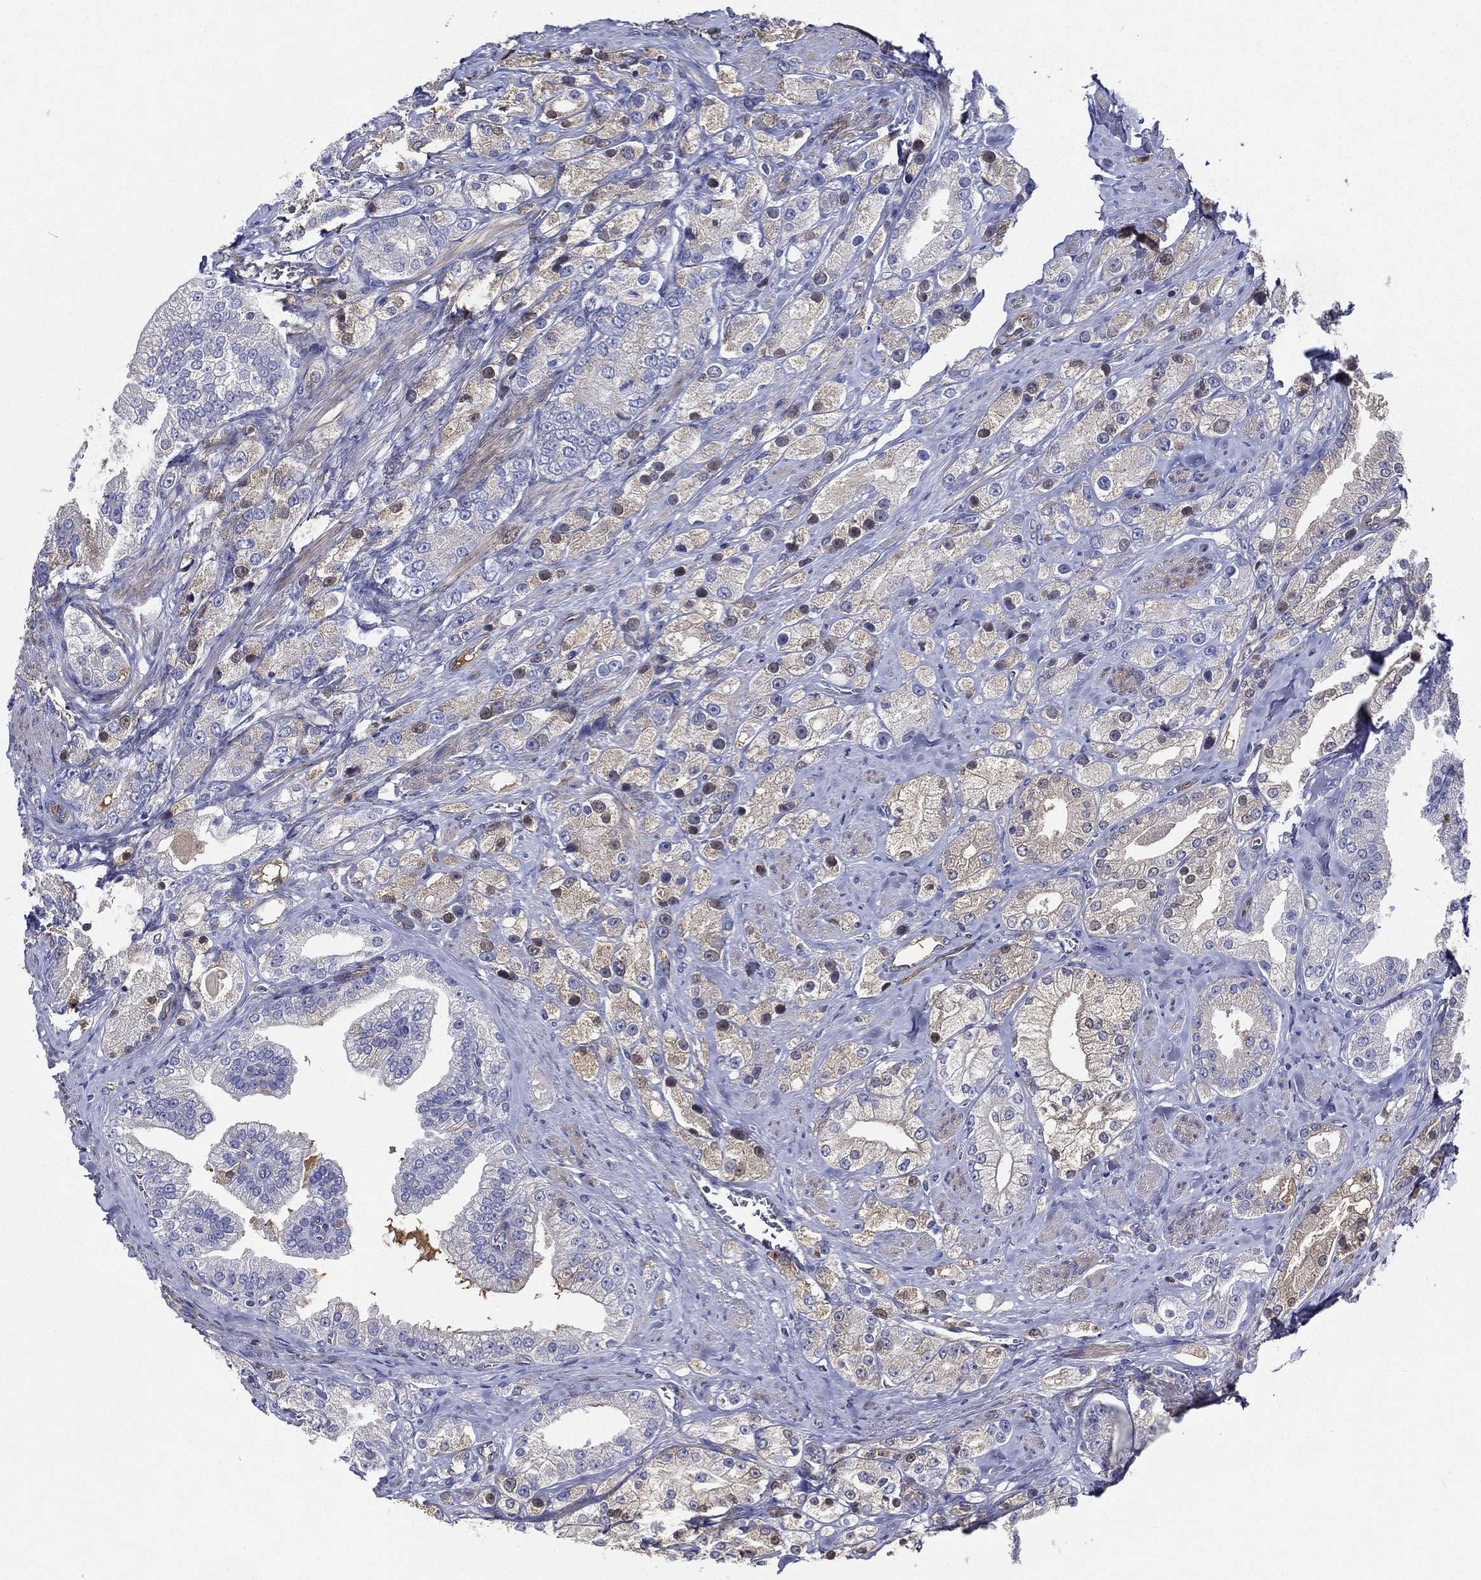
{"staining": {"intensity": "negative", "quantity": "none", "location": "none"}, "tissue": "prostate cancer", "cell_type": "Tumor cells", "image_type": "cancer", "snomed": [{"axis": "morphology", "description": "Adenocarcinoma, NOS"}, {"axis": "topography", "description": "Prostate and seminal vesicle, NOS"}, {"axis": "topography", "description": "Prostate"}], "caption": "Tumor cells are negative for protein expression in human prostate cancer.", "gene": "TMPRSS11D", "patient": {"sex": "male", "age": 67}}